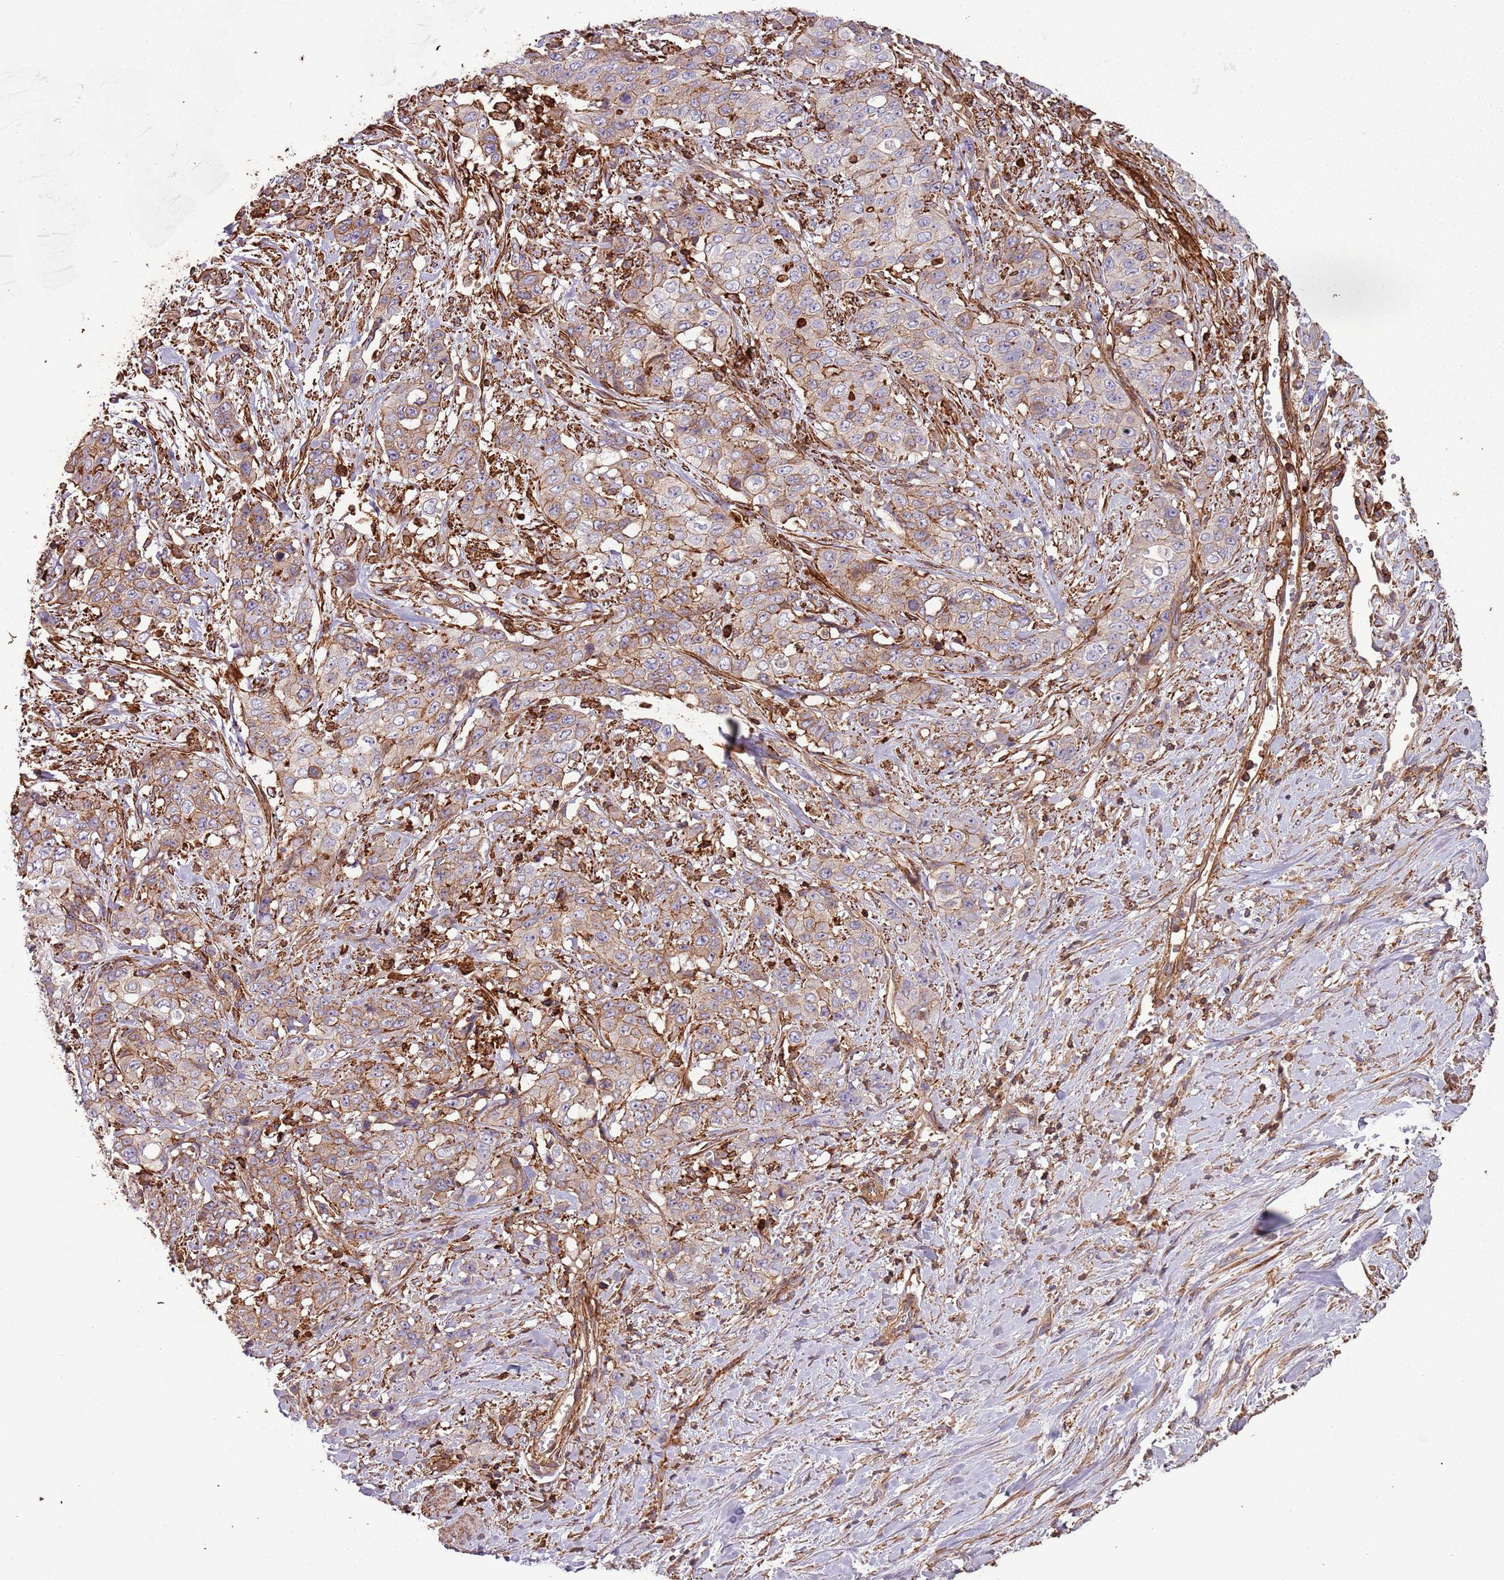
{"staining": {"intensity": "weak", "quantity": "25%-75%", "location": "cytoplasmic/membranous"}, "tissue": "stomach cancer", "cell_type": "Tumor cells", "image_type": "cancer", "snomed": [{"axis": "morphology", "description": "Adenocarcinoma, NOS"}, {"axis": "topography", "description": "Stomach, upper"}], "caption": "Stomach adenocarcinoma tissue displays weak cytoplasmic/membranous staining in approximately 25%-75% of tumor cells, visualized by immunohistochemistry. The protein of interest is shown in brown color, while the nuclei are stained blue.", "gene": "FECH", "patient": {"sex": "male", "age": 62}}